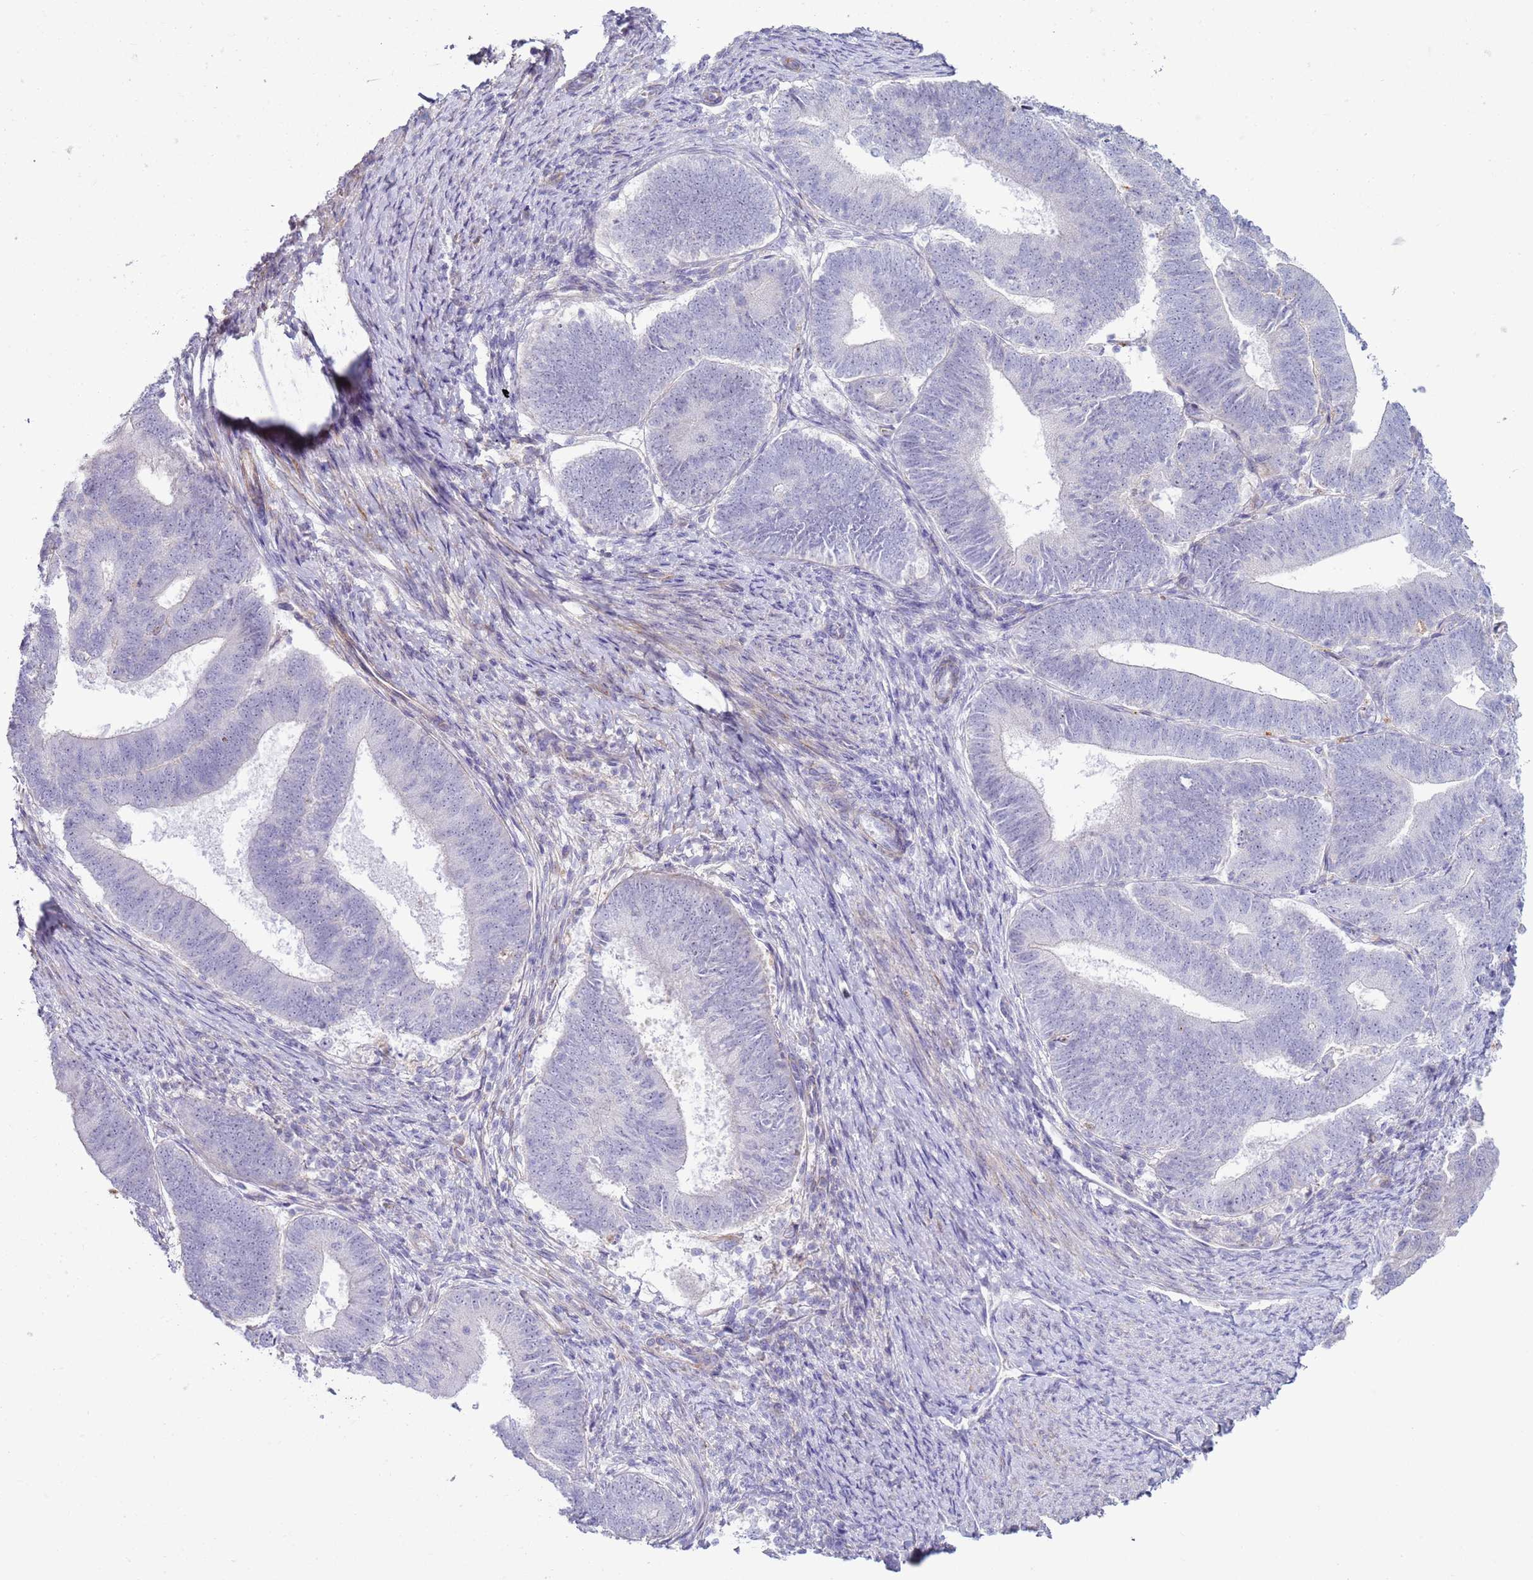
{"staining": {"intensity": "negative", "quantity": "none", "location": "none"}, "tissue": "endometrial cancer", "cell_type": "Tumor cells", "image_type": "cancer", "snomed": [{"axis": "morphology", "description": "Adenocarcinoma, NOS"}, {"axis": "topography", "description": "Endometrium"}], "caption": "DAB immunohistochemical staining of adenocarcinoma (endometrial) demonstrates no significant staining in tumor cells.", "gene": "HEATR1", "patient": {"sex": "female", "age": 70}}